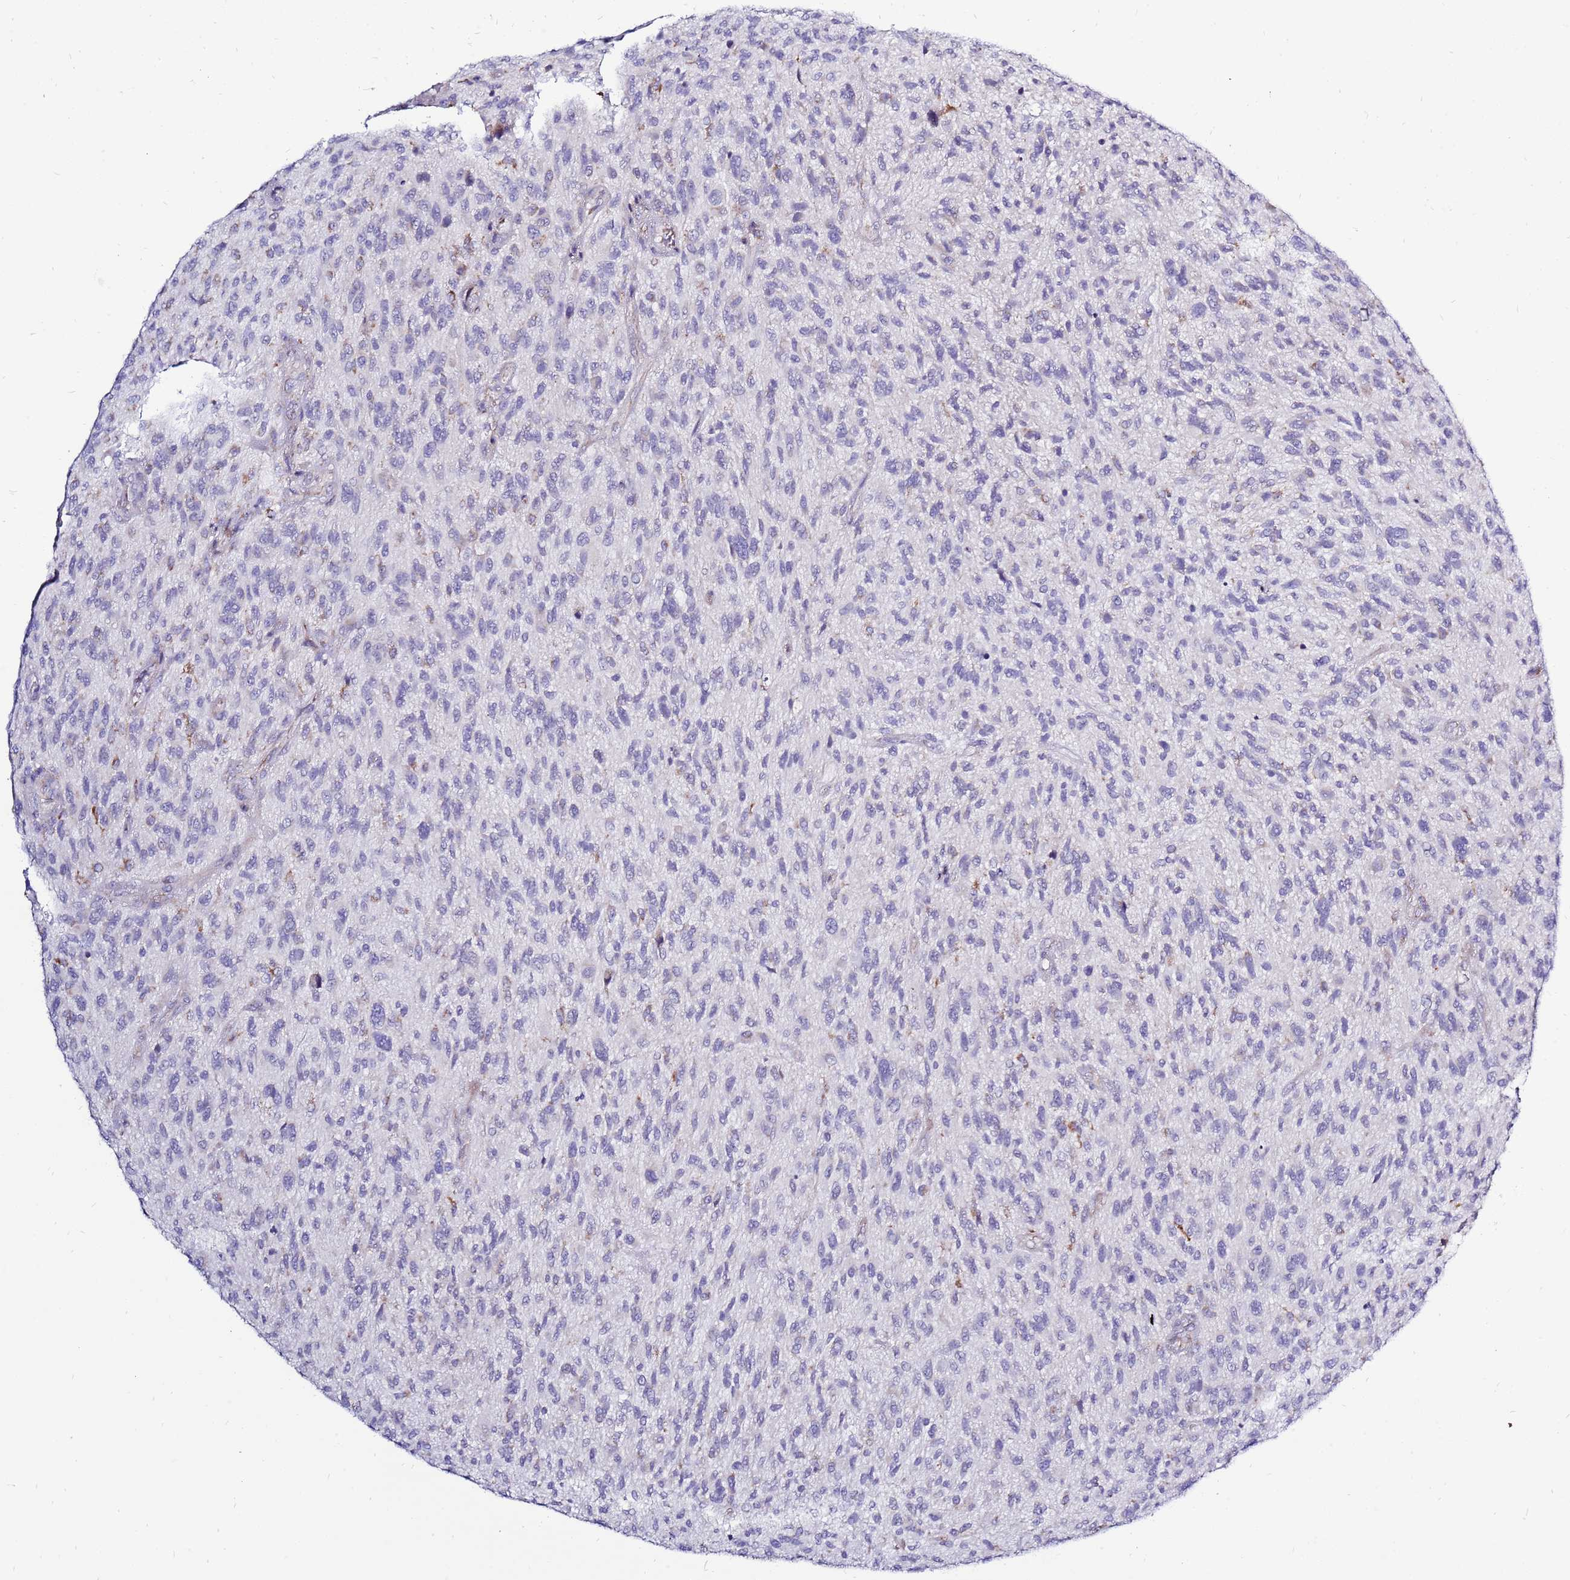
{"staining": {"intensity": "negative", "quantity": "none", "location": "none"}, "tissue": "glioma", "cell_type": "Tumor cells", "image_type": "cancer", "snomed": [{"axis": "morphology", "description": "Glioma, malignant, High grade"}, {"axis": "topography", "description": "Brain"}], "caption": "High magnification brightfield microscopy of malignant high-grade glioma stained with DAB (brown) and counterstained with hematoxylin (blue): tumor cells show no significant positivity.", "gene": "IGF1R", "patient": {"sex": "male", "age": 47}}